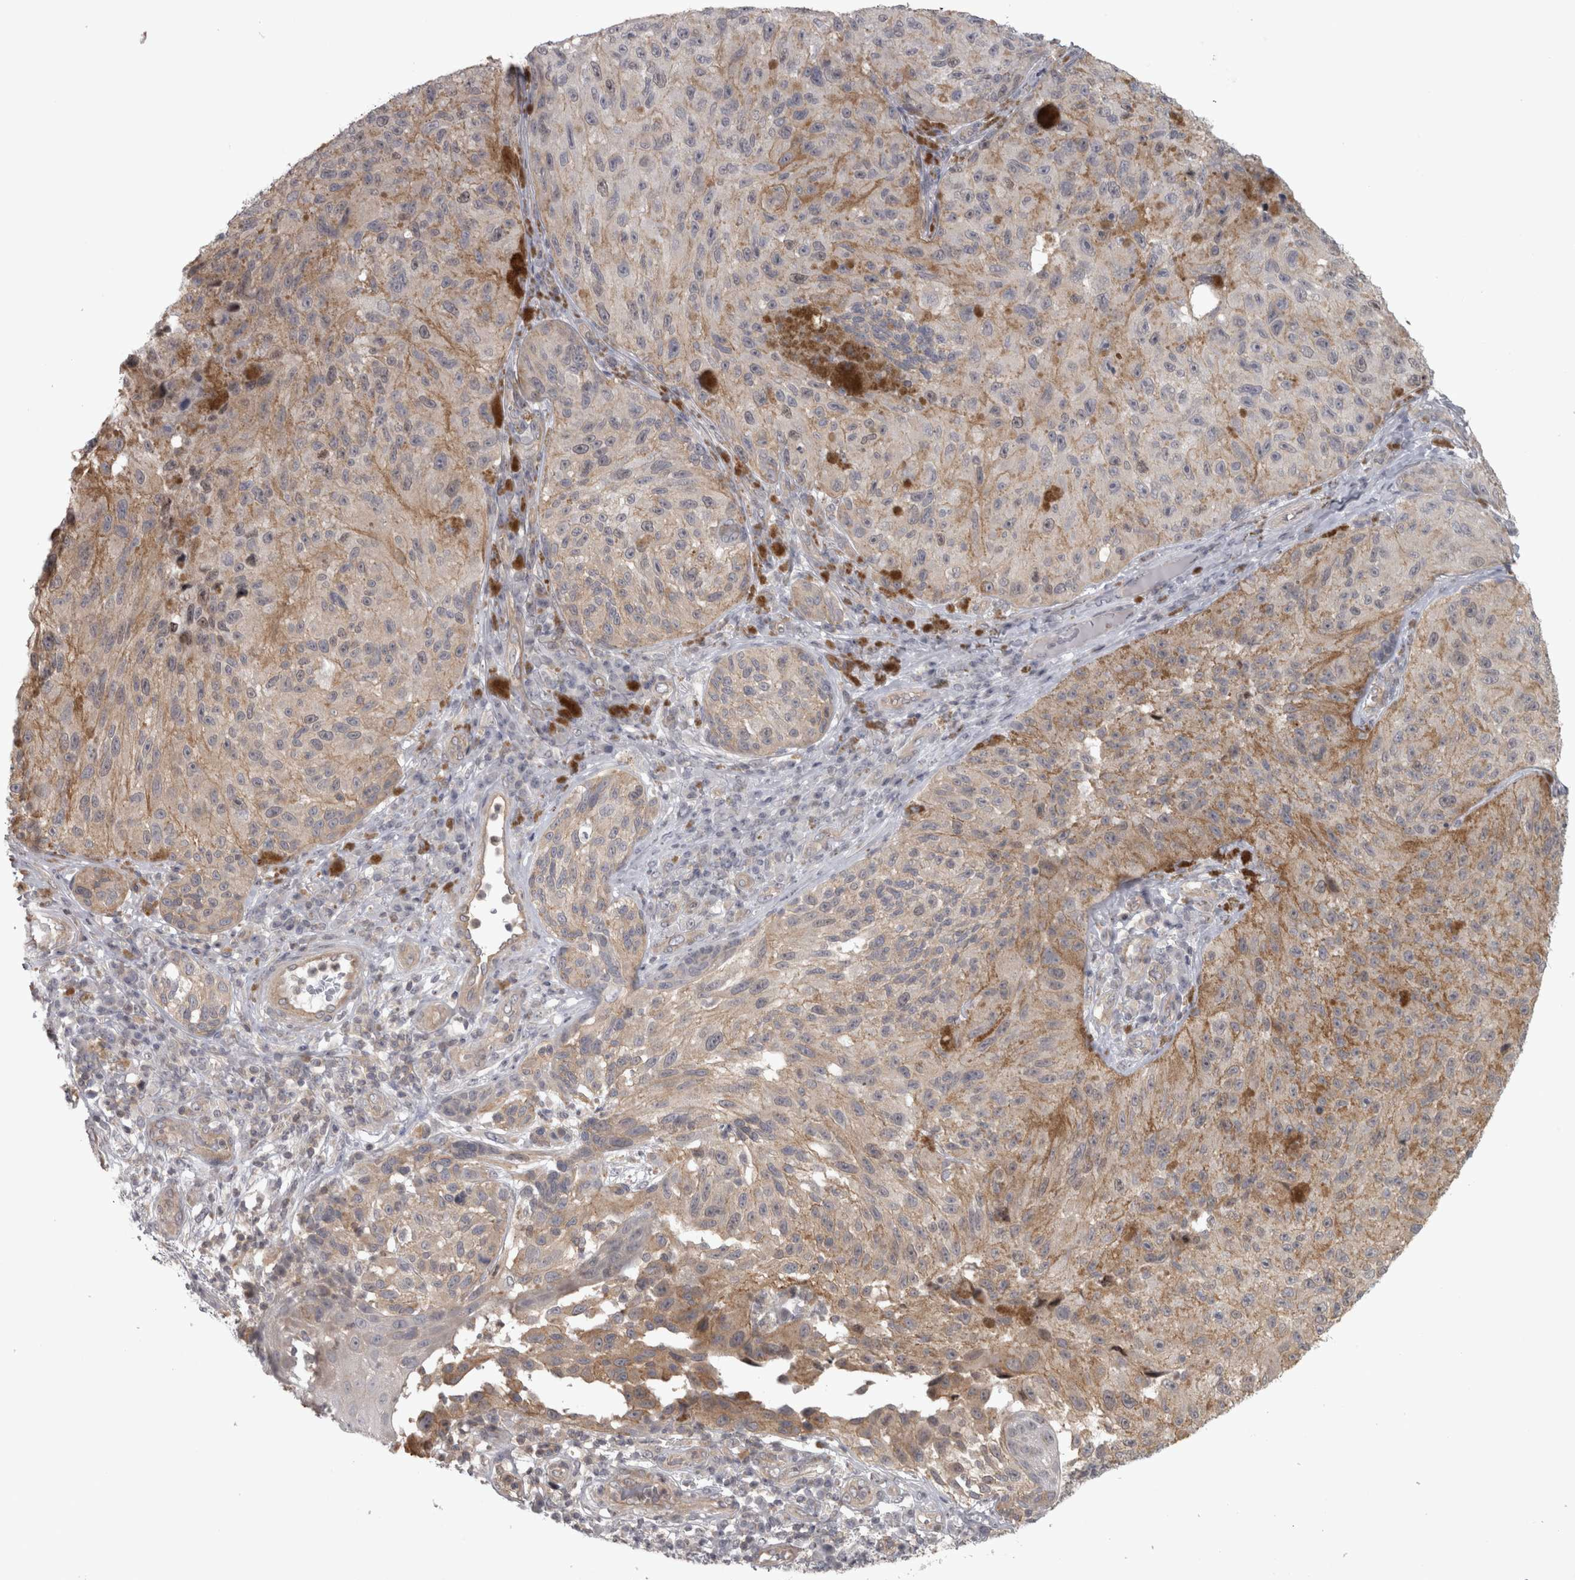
{"staining": {"intensity": "negative", "quantity": "none", "location": "none"}, "tissue": "melanoma", "cell_type": "Tumor cells", "image_type": "cancer", "snomed": [{"axis": "morphology", "description": "Malignant melanoma, NOS"}, {"axis": "topography", "description": "Skin"}], "caption": "The micrograph displays no staining of tumor cells in malignant melanoma.", "gene": "PPP1R12B", "patient": {"sex": "female", "age": 73}}